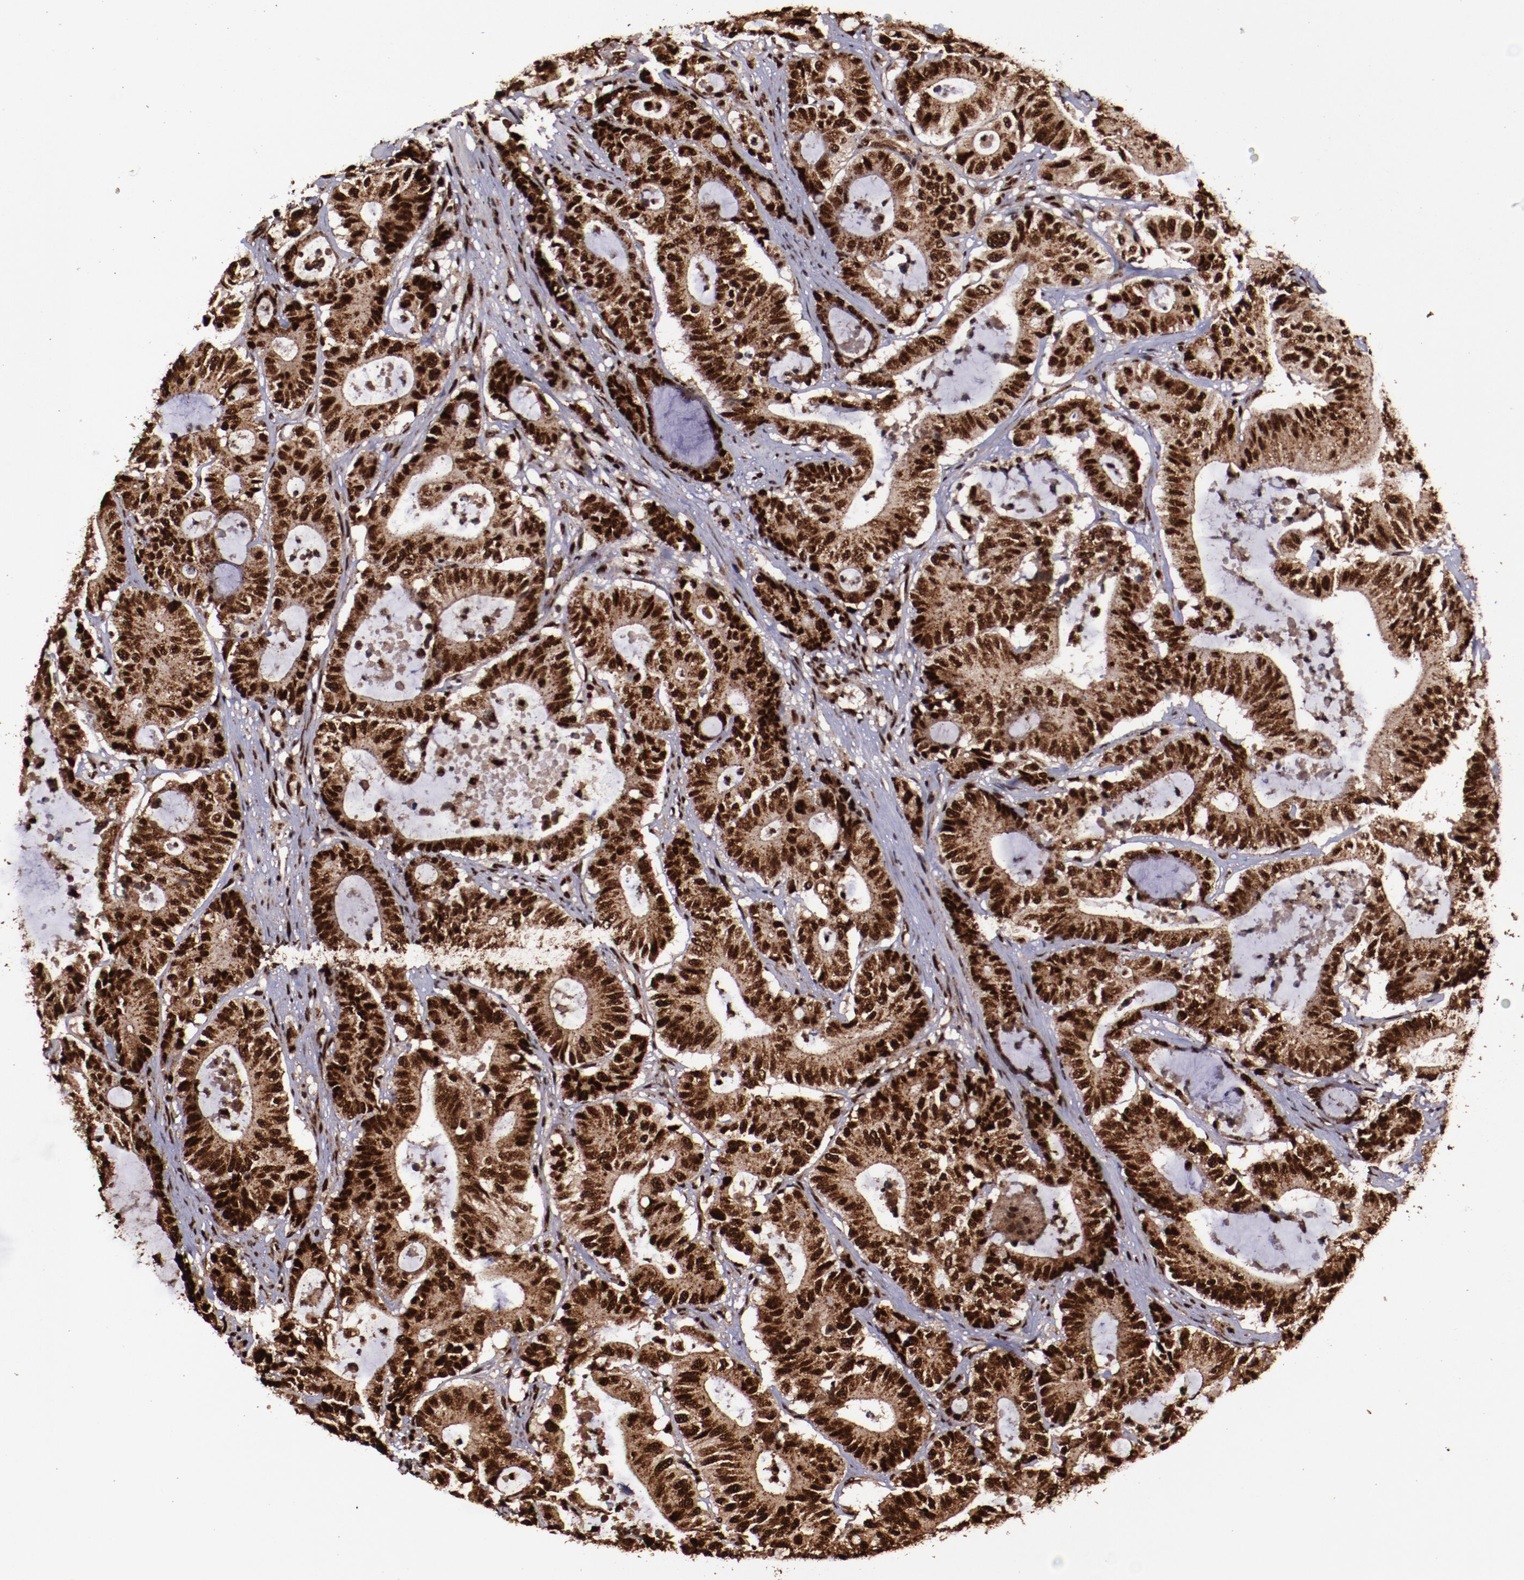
{"staining": {"intensity": "strong", "quantity": ">75%", "location": "cytoplasmic/membranous,nuclear"}, "tissue": "colorectal cancer", "cell_type": "Tumor cells", "image_type": "cancer", "snomed": [{"axis": "morphology", "description": "Adenocarcinoma, NOS"}, {"axis": "topography", "description": "Colon"}], "caption": "Adenocarcinoma (colorectal) stained with immunohistochemistry displays strong cytoplasmic/membranous and nuclear staining in approximately >75% of tumor cells.", "gene": "SNW1", "patient": {"sex": "female", "age": 84}}